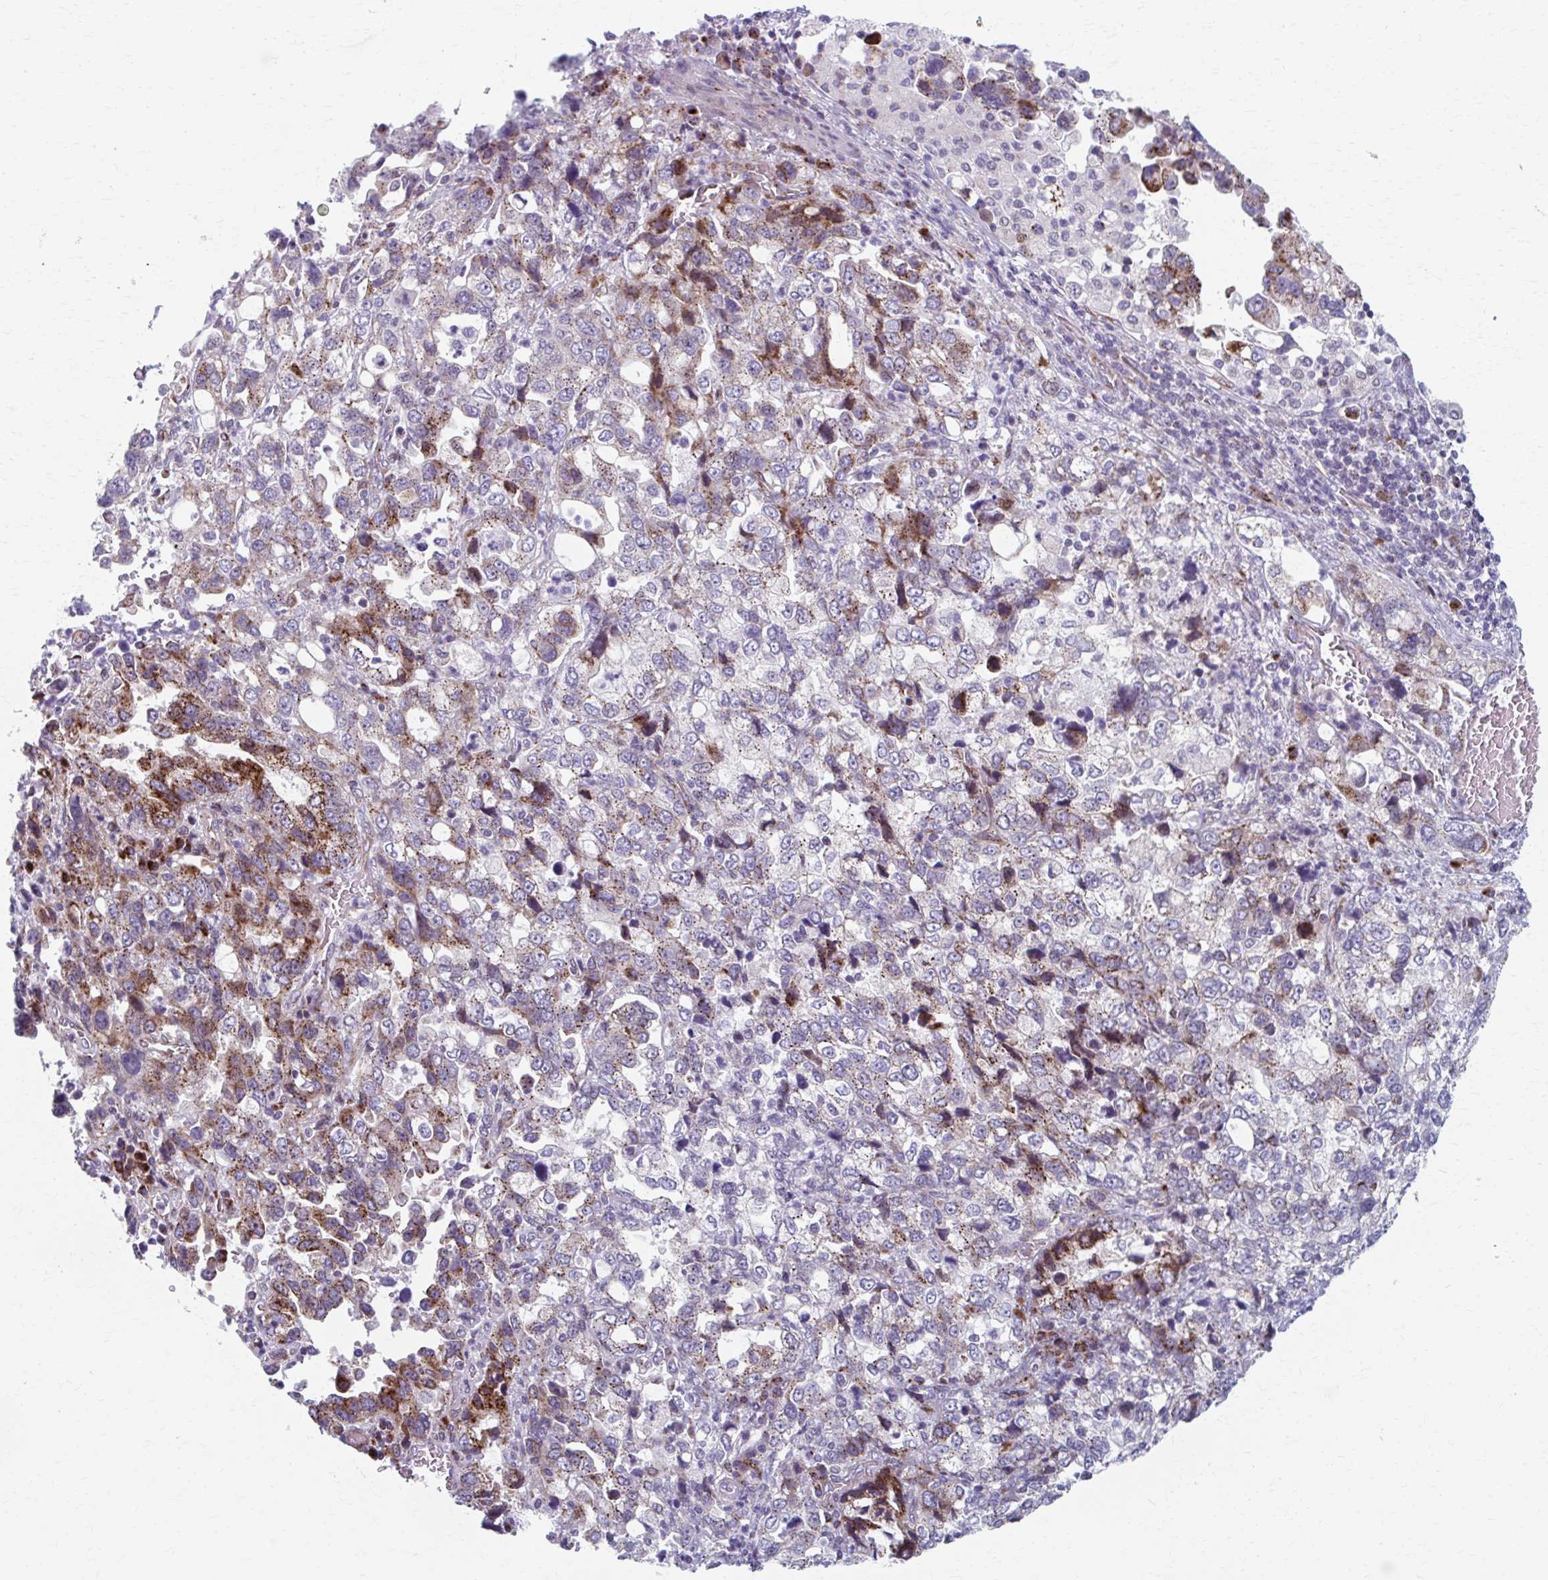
{"staining": {"intensity": "strong", "quantity": "<25%", "location": "cytoplasmic/membranous"}, "tissue": "stomach cancer", "cell_type": "Tumor cells", "image_type": "cancer", "snomed": [{"axis": "morphology", "description": "Adenocarcinoma, NOS"}, {"axis": "topography", "description": "Stomach, upper"}], "caption": "Stomach cancer tissue reveals strong cytoplasmic/membranous staining in about <25% of tumor cells Using DAB (3,3'-diaminobenzidine) (brown) and hematoxylin (blue) stains, captured at high magnification using brightfield microscopy.", "gene": "OLFM2", "patient": {"sex": "female", "age": 81}}